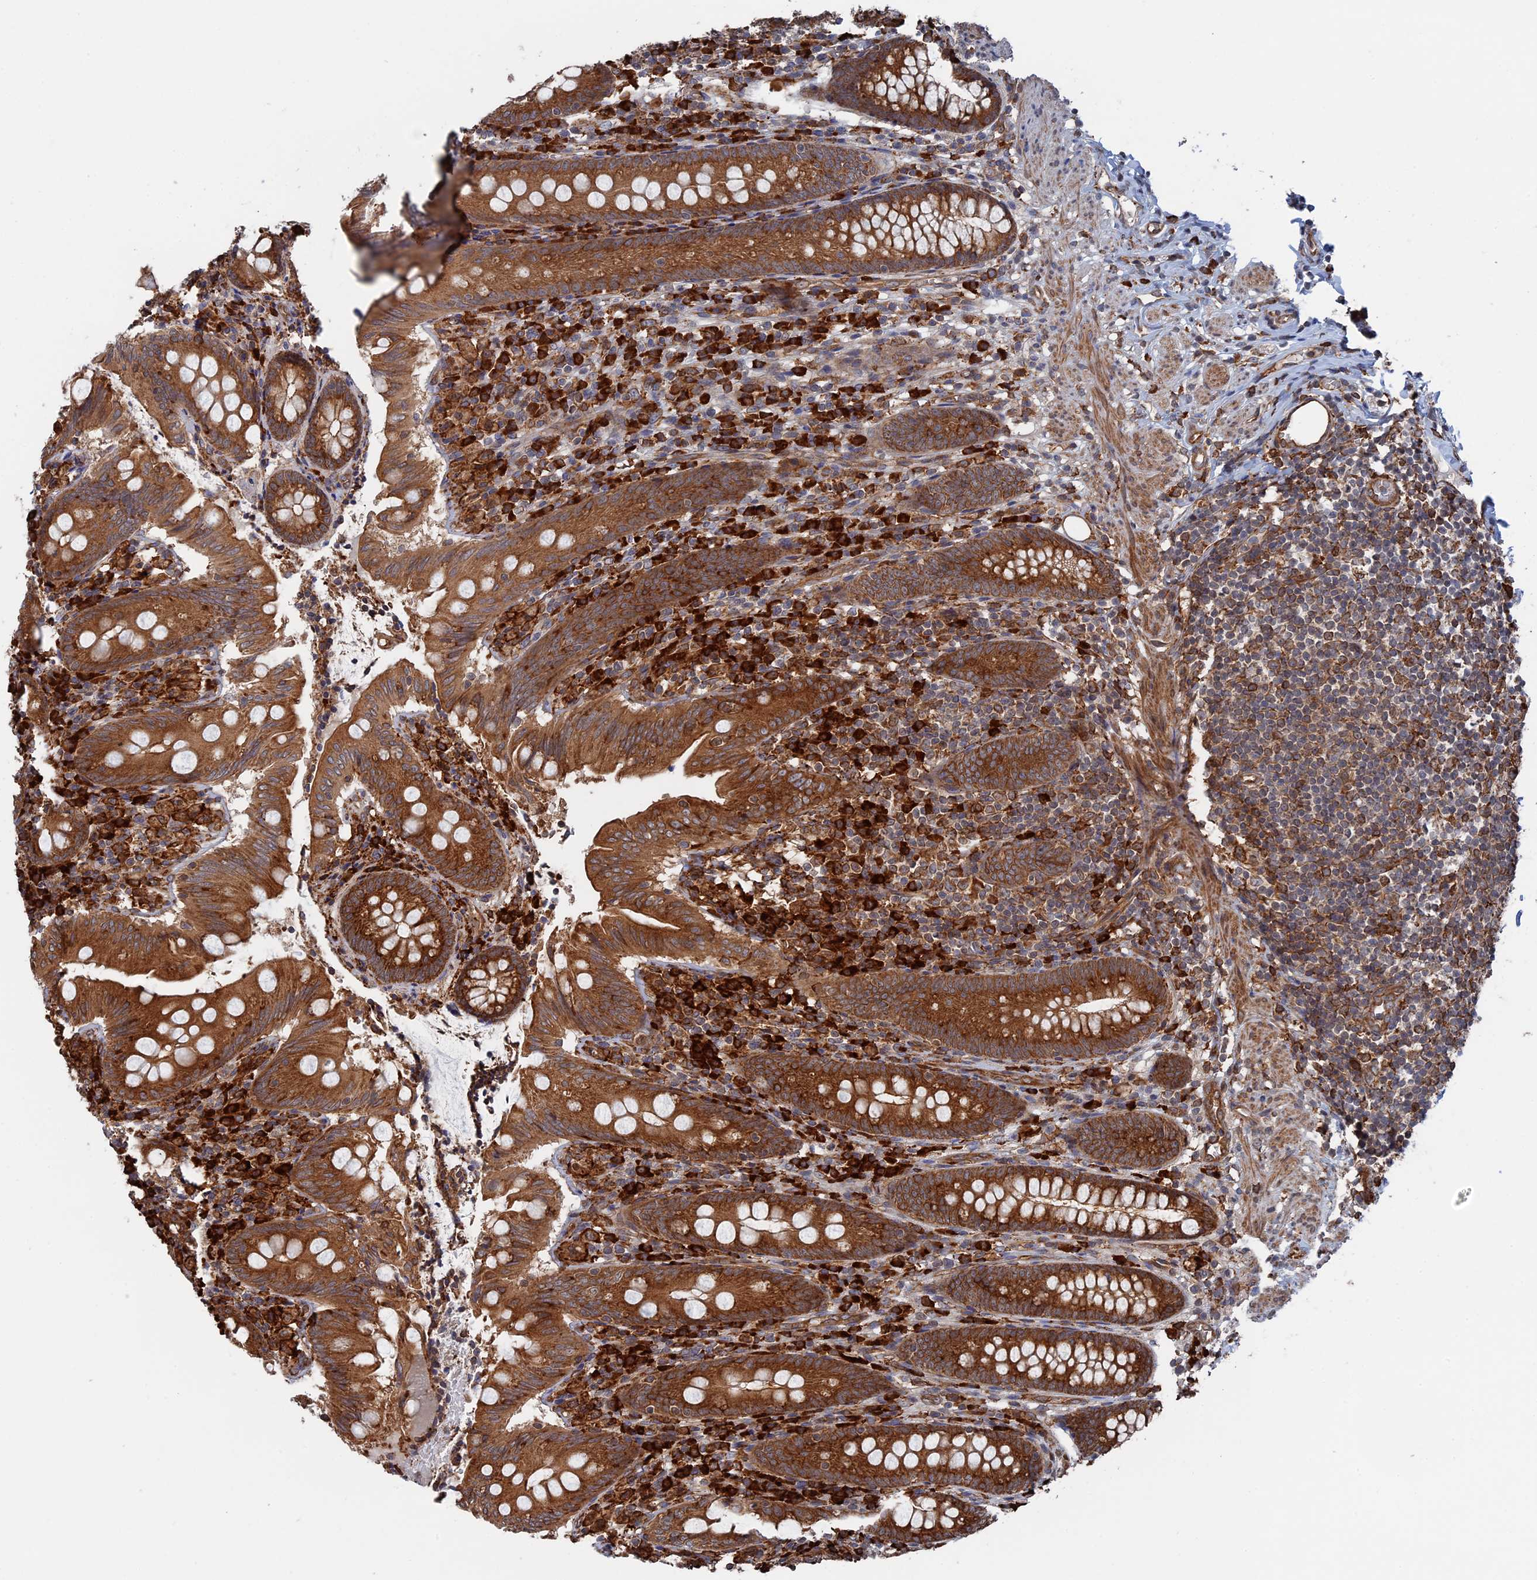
{"staining": {"intensity": "strong", "quantity": ">75%", "location": "cytoplasmic/membranous"}, "tissue": "appendix", "cell_type": "Glandular cells", "image_type": "normal", "snomed": [{"axis": "morphology", "description": "Normal tissue, NOS"}, {"axis": "topography", "description": "Appendix"}], "caption": "Immunohistochemical staining of unremarkable human appendix shows high levels of strong cytoplasmic/membranous expression in about >75% of glandular cells. (Stains: DAB (3,3'-diaminobenzidine) in brown, nuclei in blue, Microscopy: brightfield microscopy at high magnification).", "gene": "BPIFB6", "patient": {"sex": "male", "age": 55}}